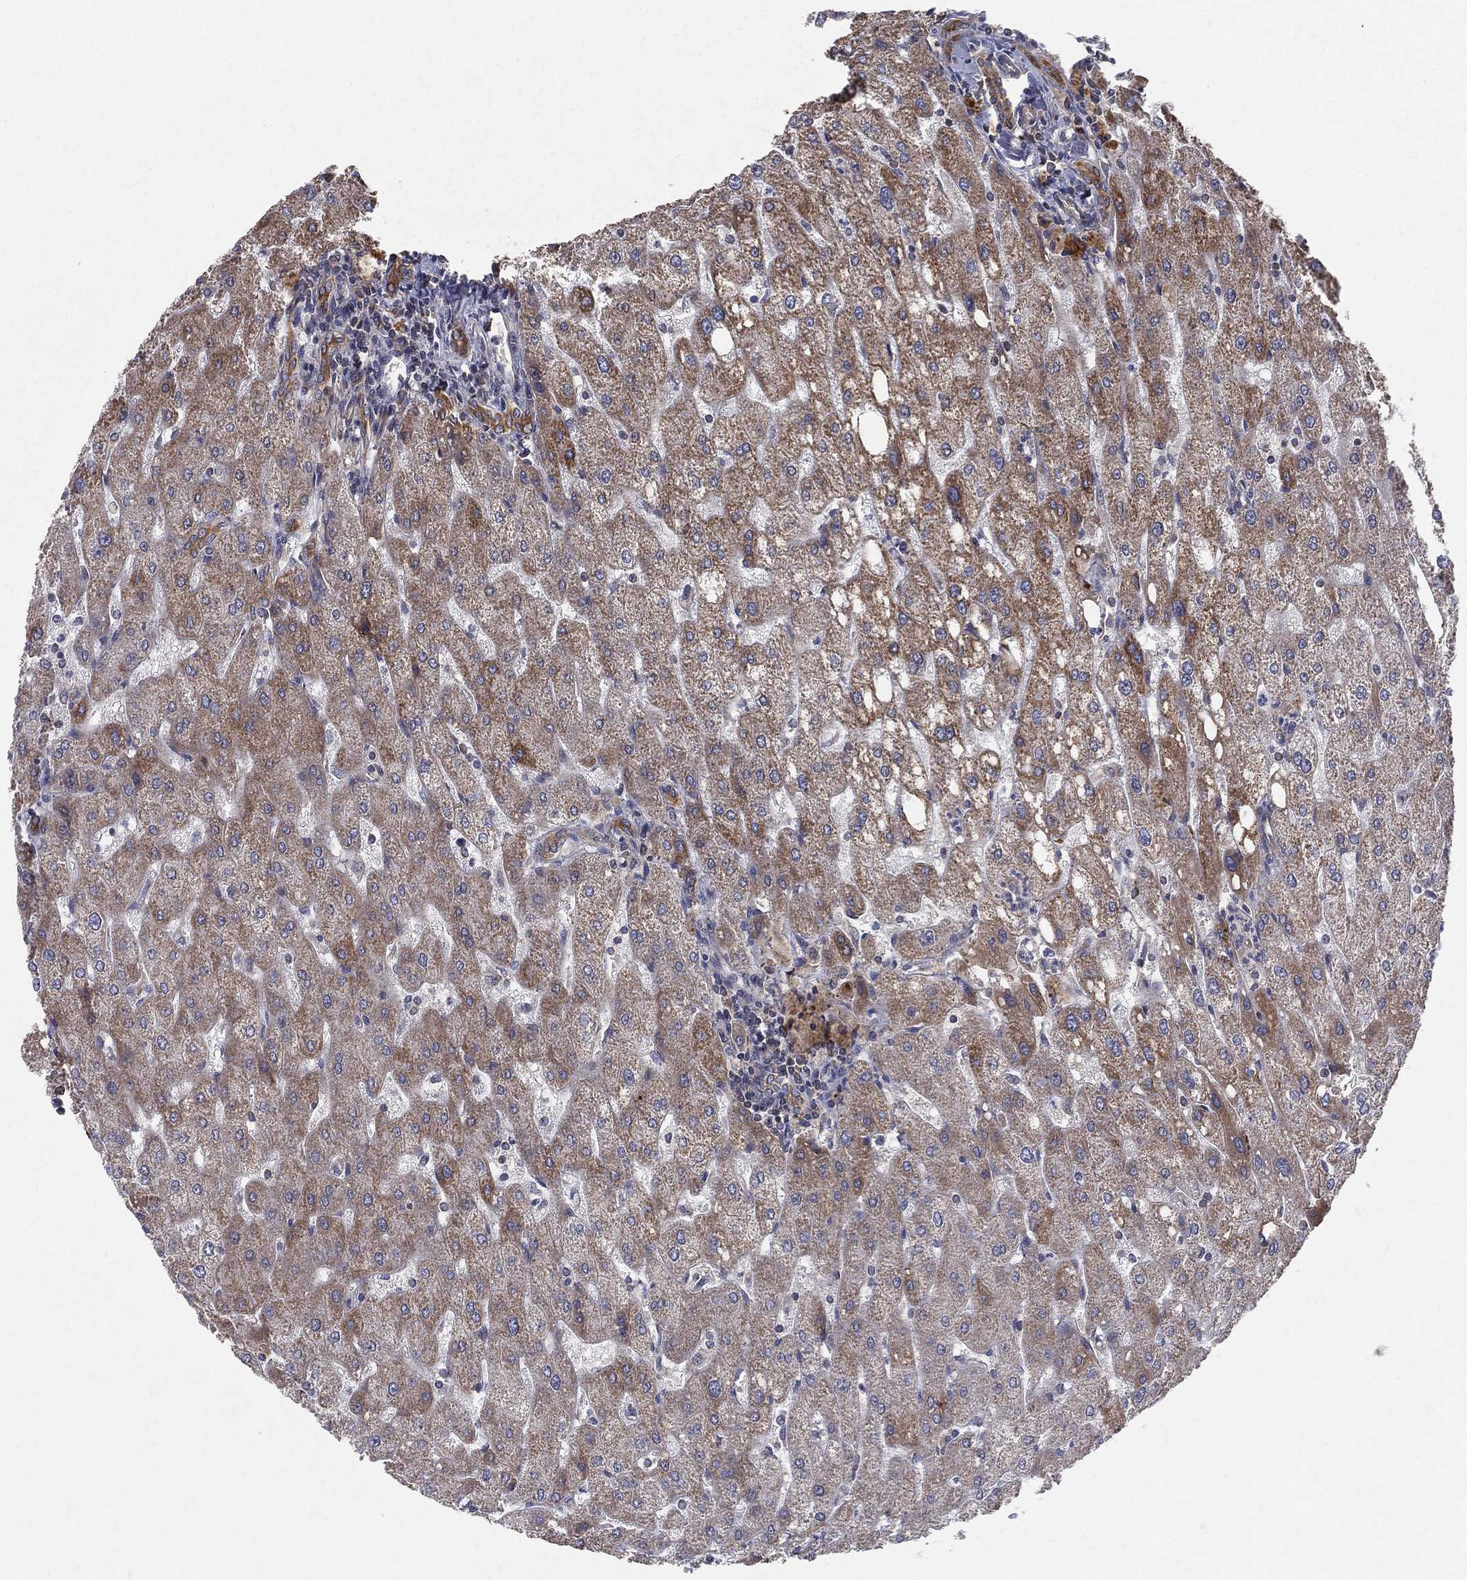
{"staining": {"intensity": "strong", "quantity": ">75%", "location": "cytoplasmic/membranous"}, "tissue": "liver", "cell_type": "Cholangiocytes", "image_type": "normal", "snomed": [{"axis": "morphology", "description": "Normal tissue, NOS"}, {"axis": "topography", "description": "Liver"}], "caption": "Unremarkable liver was stained to show a protein in brown. There is high levels of strong cytoplasmic/membranous staining in about >75% of cholangiocytes. The protein is stained brown, and the nuclei are stained in blue (DAB IHC with brightfield microscopy, high magnification).", "gene": "MIX23", "patient": {"sex": "male", "age": 67}}